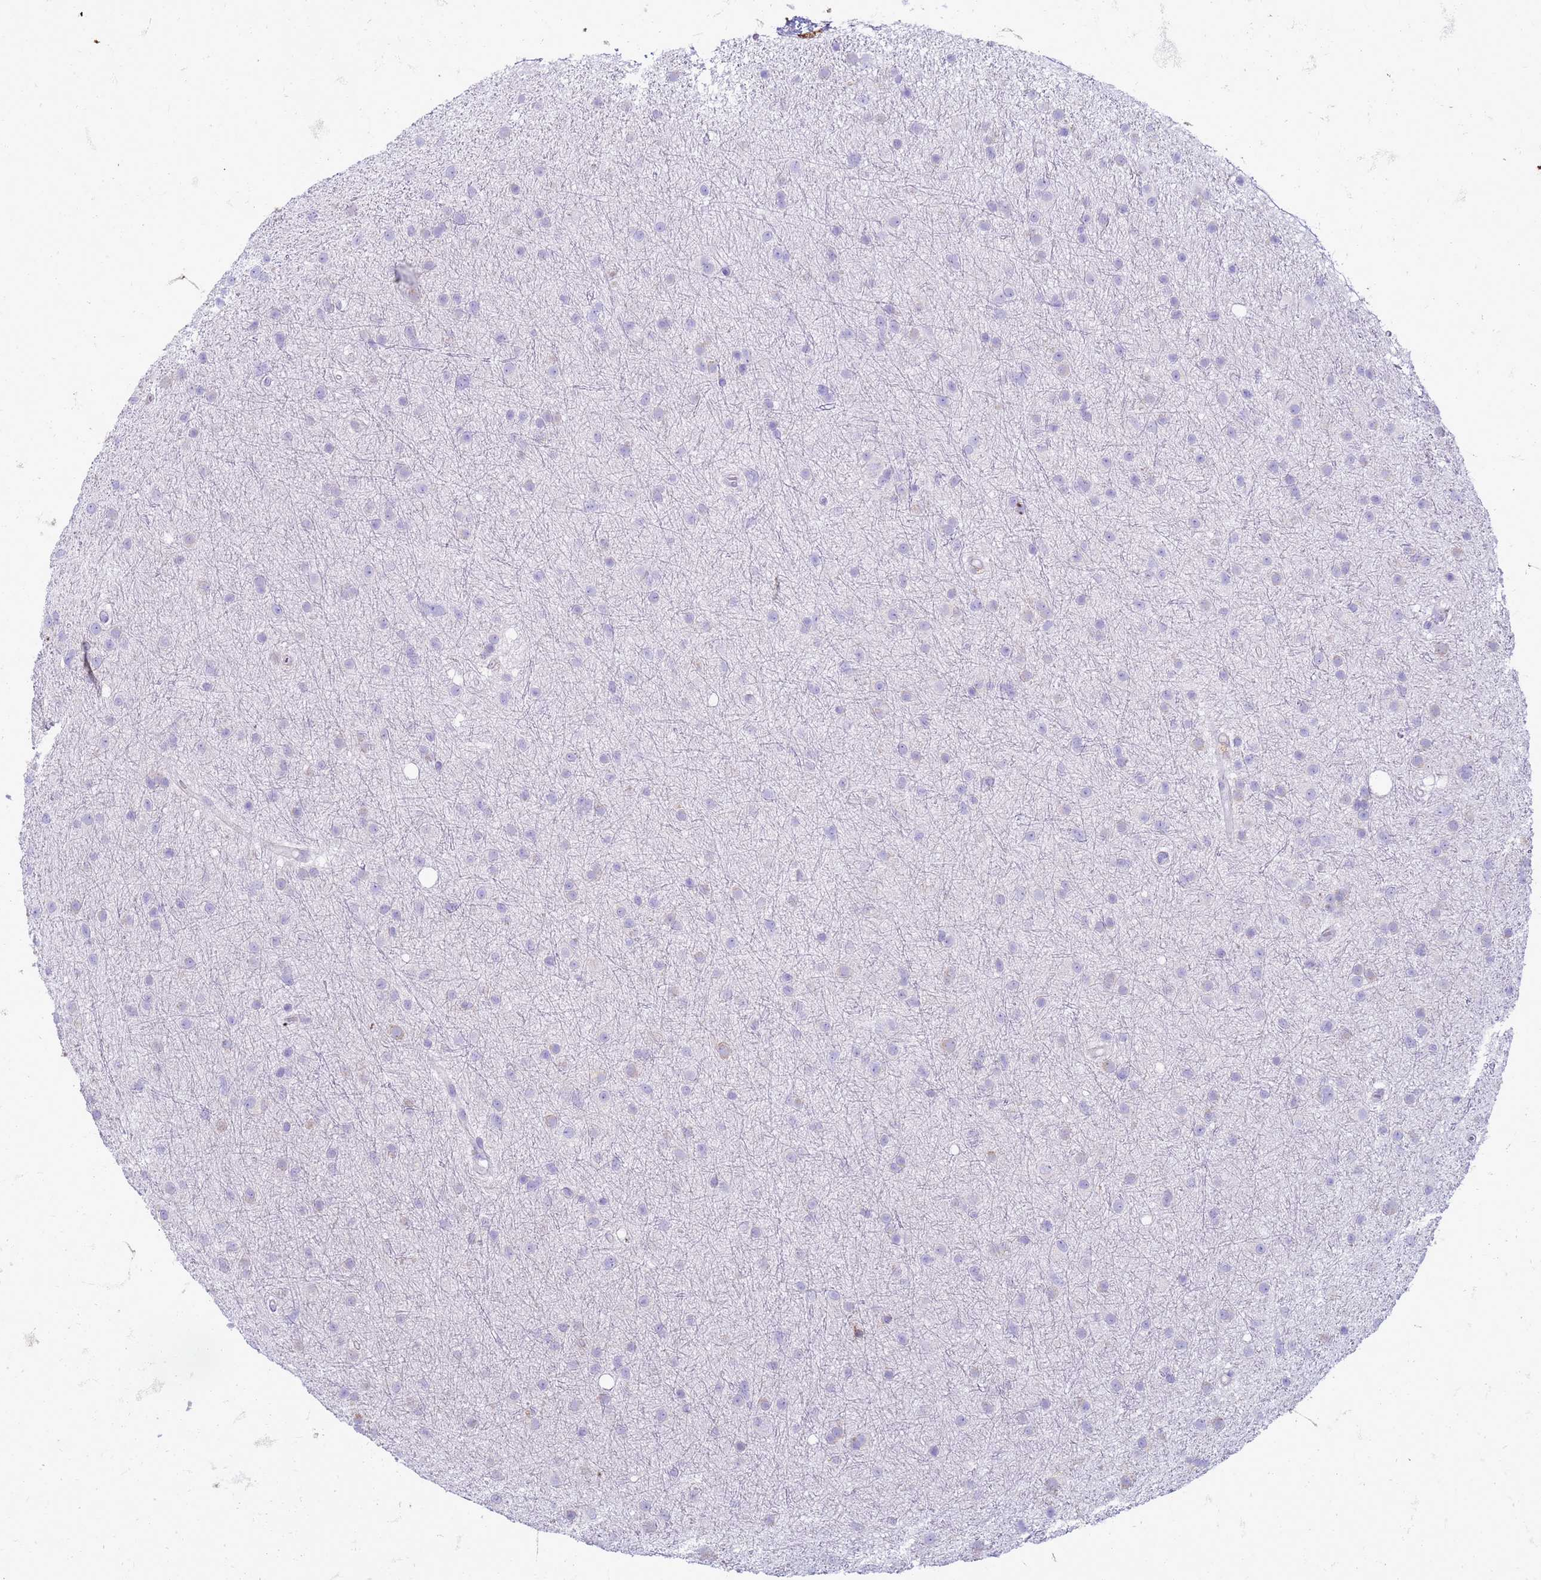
{"staining": {"intensity": "negative", "quantity": "none", "location": "none"}, "tissue": "glioma", "cell_type": "Tumor cells", "image_type": "cancer", "snomed": [{"axis": "morphology", "description": "Glioma, malignant, Low grade"}, {"axis": "topography", "description": "Cerebral cortex"}], "caption": "Protein analysis of low-grade glioma (malignant) reveals no significant positivity in tumor cells.", "gene": "PDK3", "patient": {"sex": "female", "age": 39}}